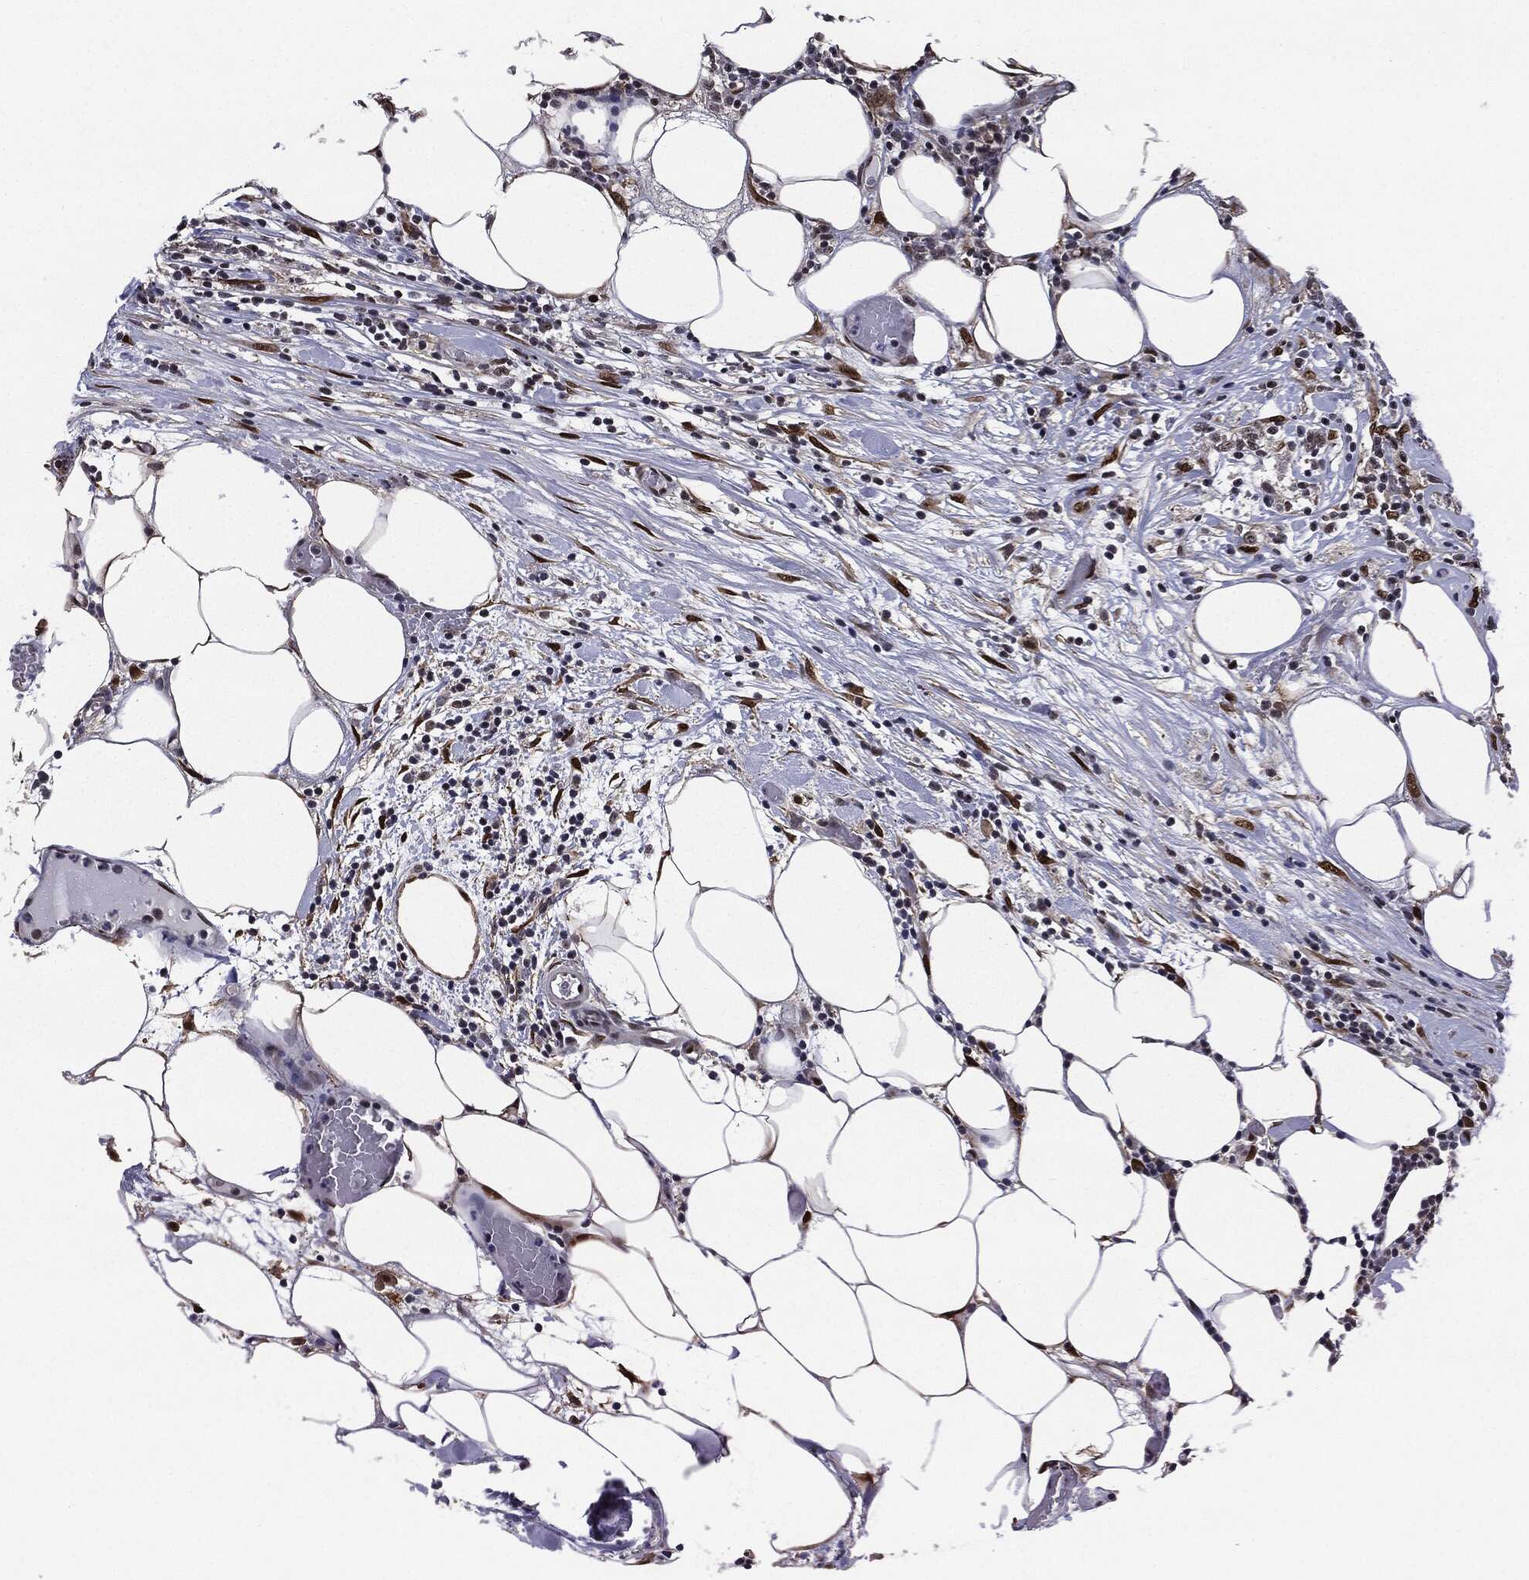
{"staining": {"intensity": "moderate", "quantity": "<25%", "location": "nuclear"}, "tissue": "lymphoma", "cell_type": "Tumor cells", "image_type": "cancer", "snomed": [{"axis": "morphology", "description": "Malignant lymphoma, non-Hodgkin's type, High grade"}, {"axis": "topography", "description": "Lymph node"}], "caption": "Lymphoma was stained to show a protein in brown. There is low levels of moderate nuclear expression in approximately <25% of tumor cells.", "gene": "JUN", "patient": {"sex": "female", "age": 84}}